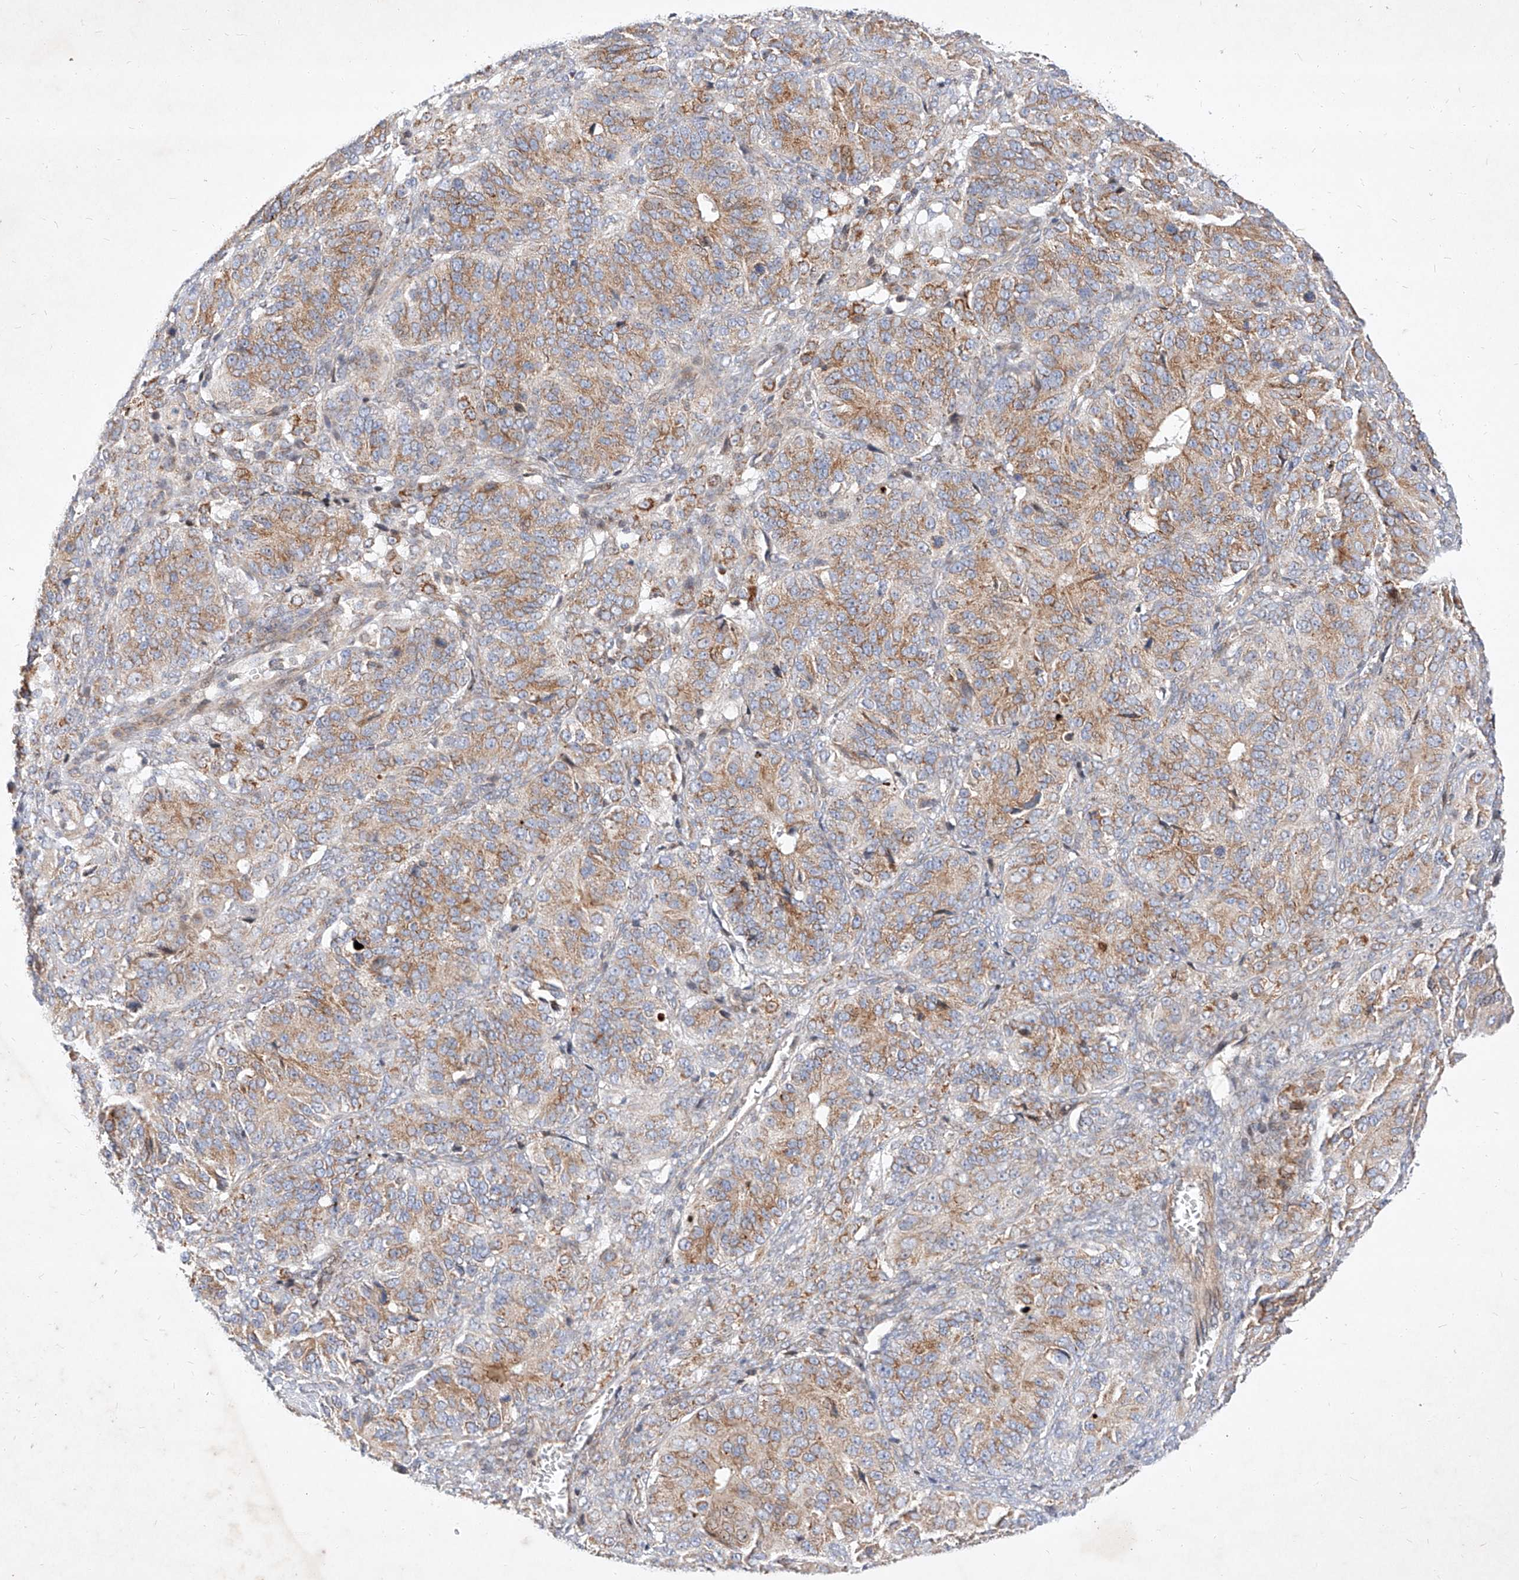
{"staining": {"intensity": "moderate", "quantity": "25%-75%", "location": "cytoplasmic/membranous"}, "tissue": "ovarian cancer", "cell_type": "Tumor cells", "image_type": "cancer", "snomed": [{"axis": "morphology", "description": "Carcinoma, endometroid"}, {"axis": "topography", "description": "Ovary"}], "caption": "Immunohistochemistry (DAB) staining of human ovarian cancer displays moderate cytoplasmic/membranous protein positivity in about 25%-75% of tumor cells.", "gene": "OSGEPL1", "patient": {"sex": "female", "age": 51}}